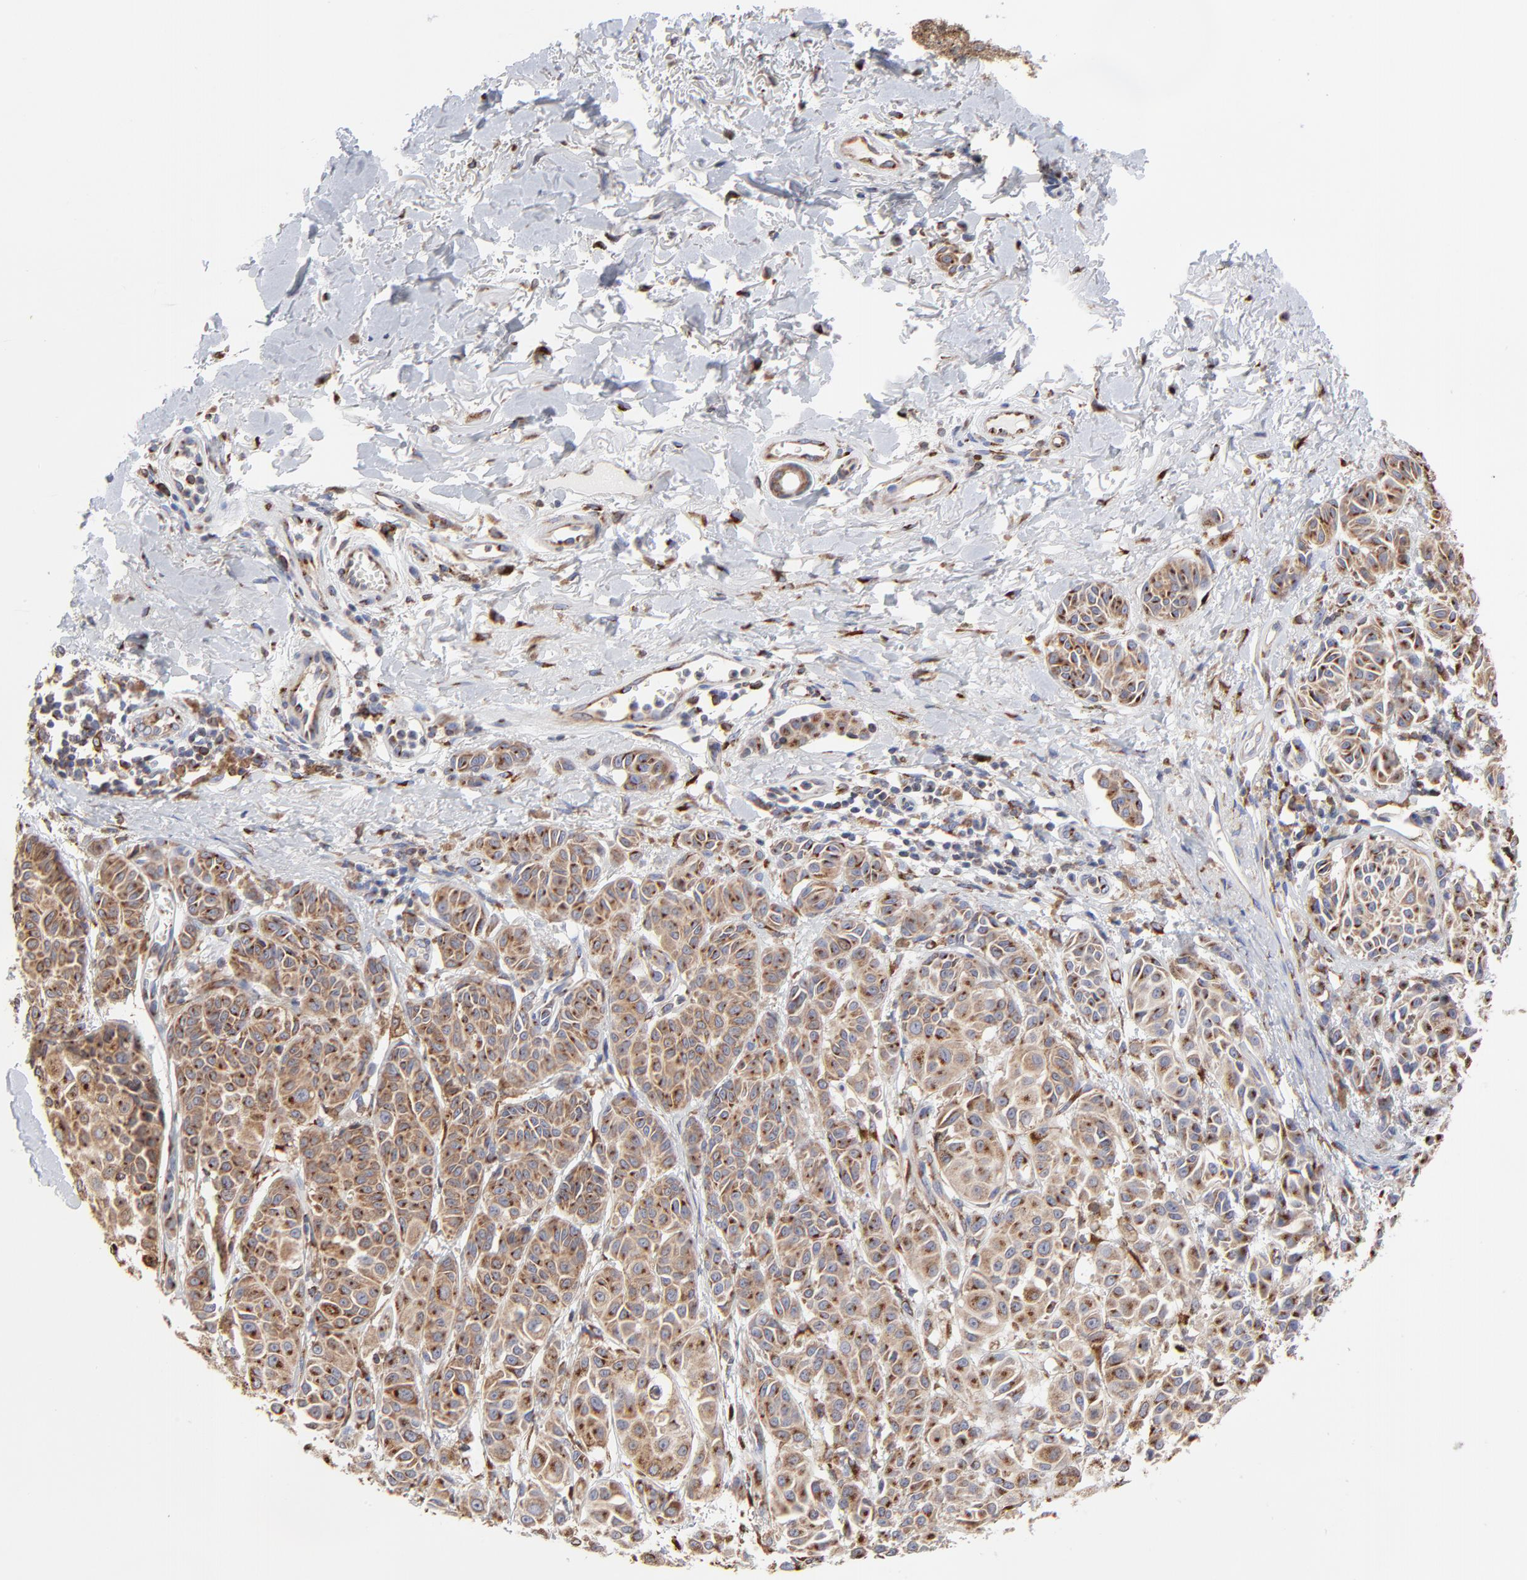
{"staining": {"intensity": "moderate", "quantity": ">75%", "location": "cytoplasmic/membranous"}, "tissue": "melanoma", "cell_type": "Tumor cells", "image_type": "cancer", "snomed": [{"axis": "morphology", "description": "Malignant melanoma, NOS"}, {"axis": "topography", "description": "Skin"}], "caption": "Protein staining by immunohistochemistry (IHC) shows moderate cytoplasmic/membranous positivity in approximately >75% of tumor cells in melanoma.", "gene": "LMAN1", "patient": {"sex": "male", "age": 76}}